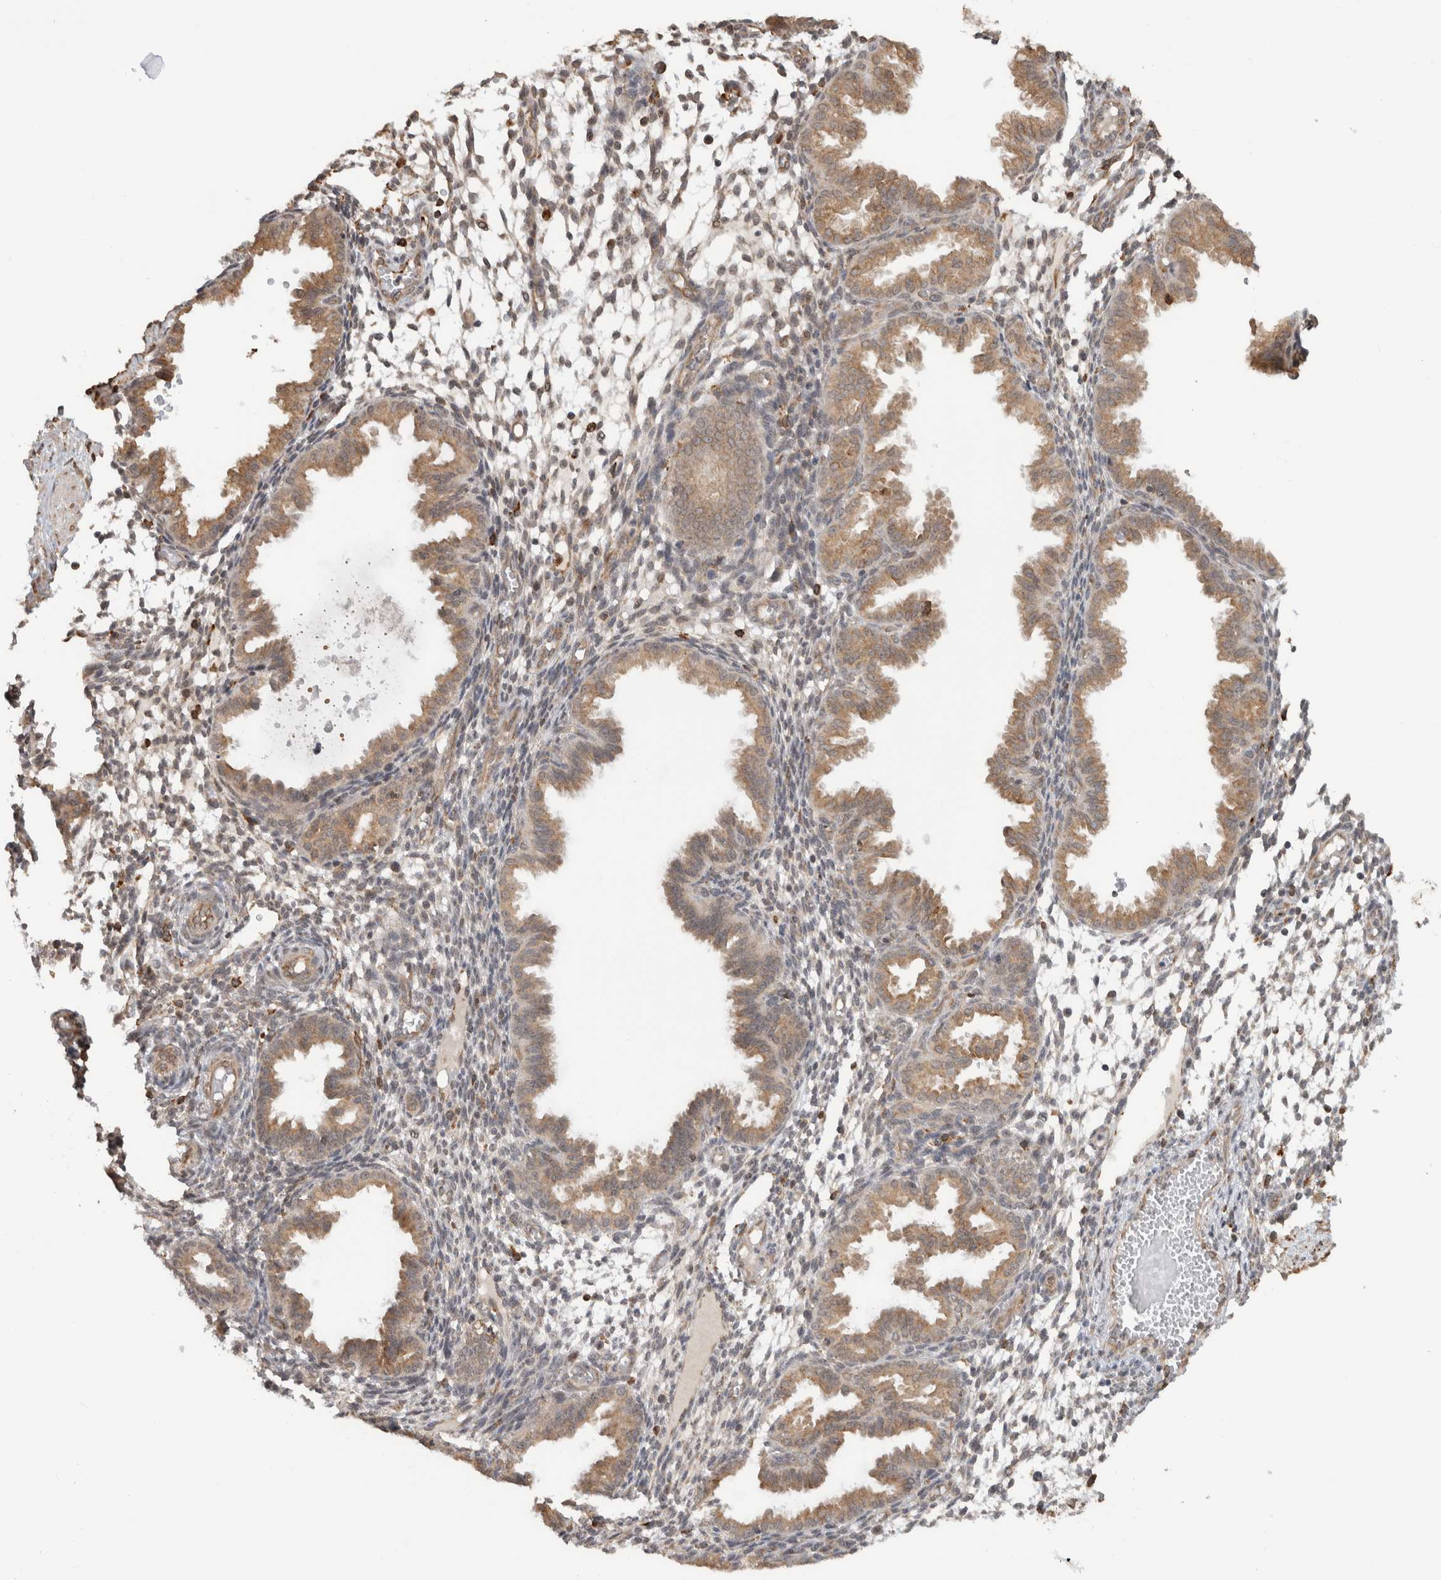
{"staining": {"intensity": "weak", "quantity": "25%-75%", "location": "cytoplasmic/membranous"}, "tissue": "endometrium", "cell_type": "Cells in endometrial stroma", "image_type": "normal", "snomed": [{"axis": "morphology", "description": "Normal tissue, NOS"}, {"axis": "topography", "description": "Endometrium"}], "caption": "Protein expression by immunohistochemistry (IHC) displays weak cytoplasmic/membranous staining in about 25%-75% of cells in endometrial stroma in benign endometrium.", "gene": "MS4A7", "patient": {"sex": "female", "age": 33}}